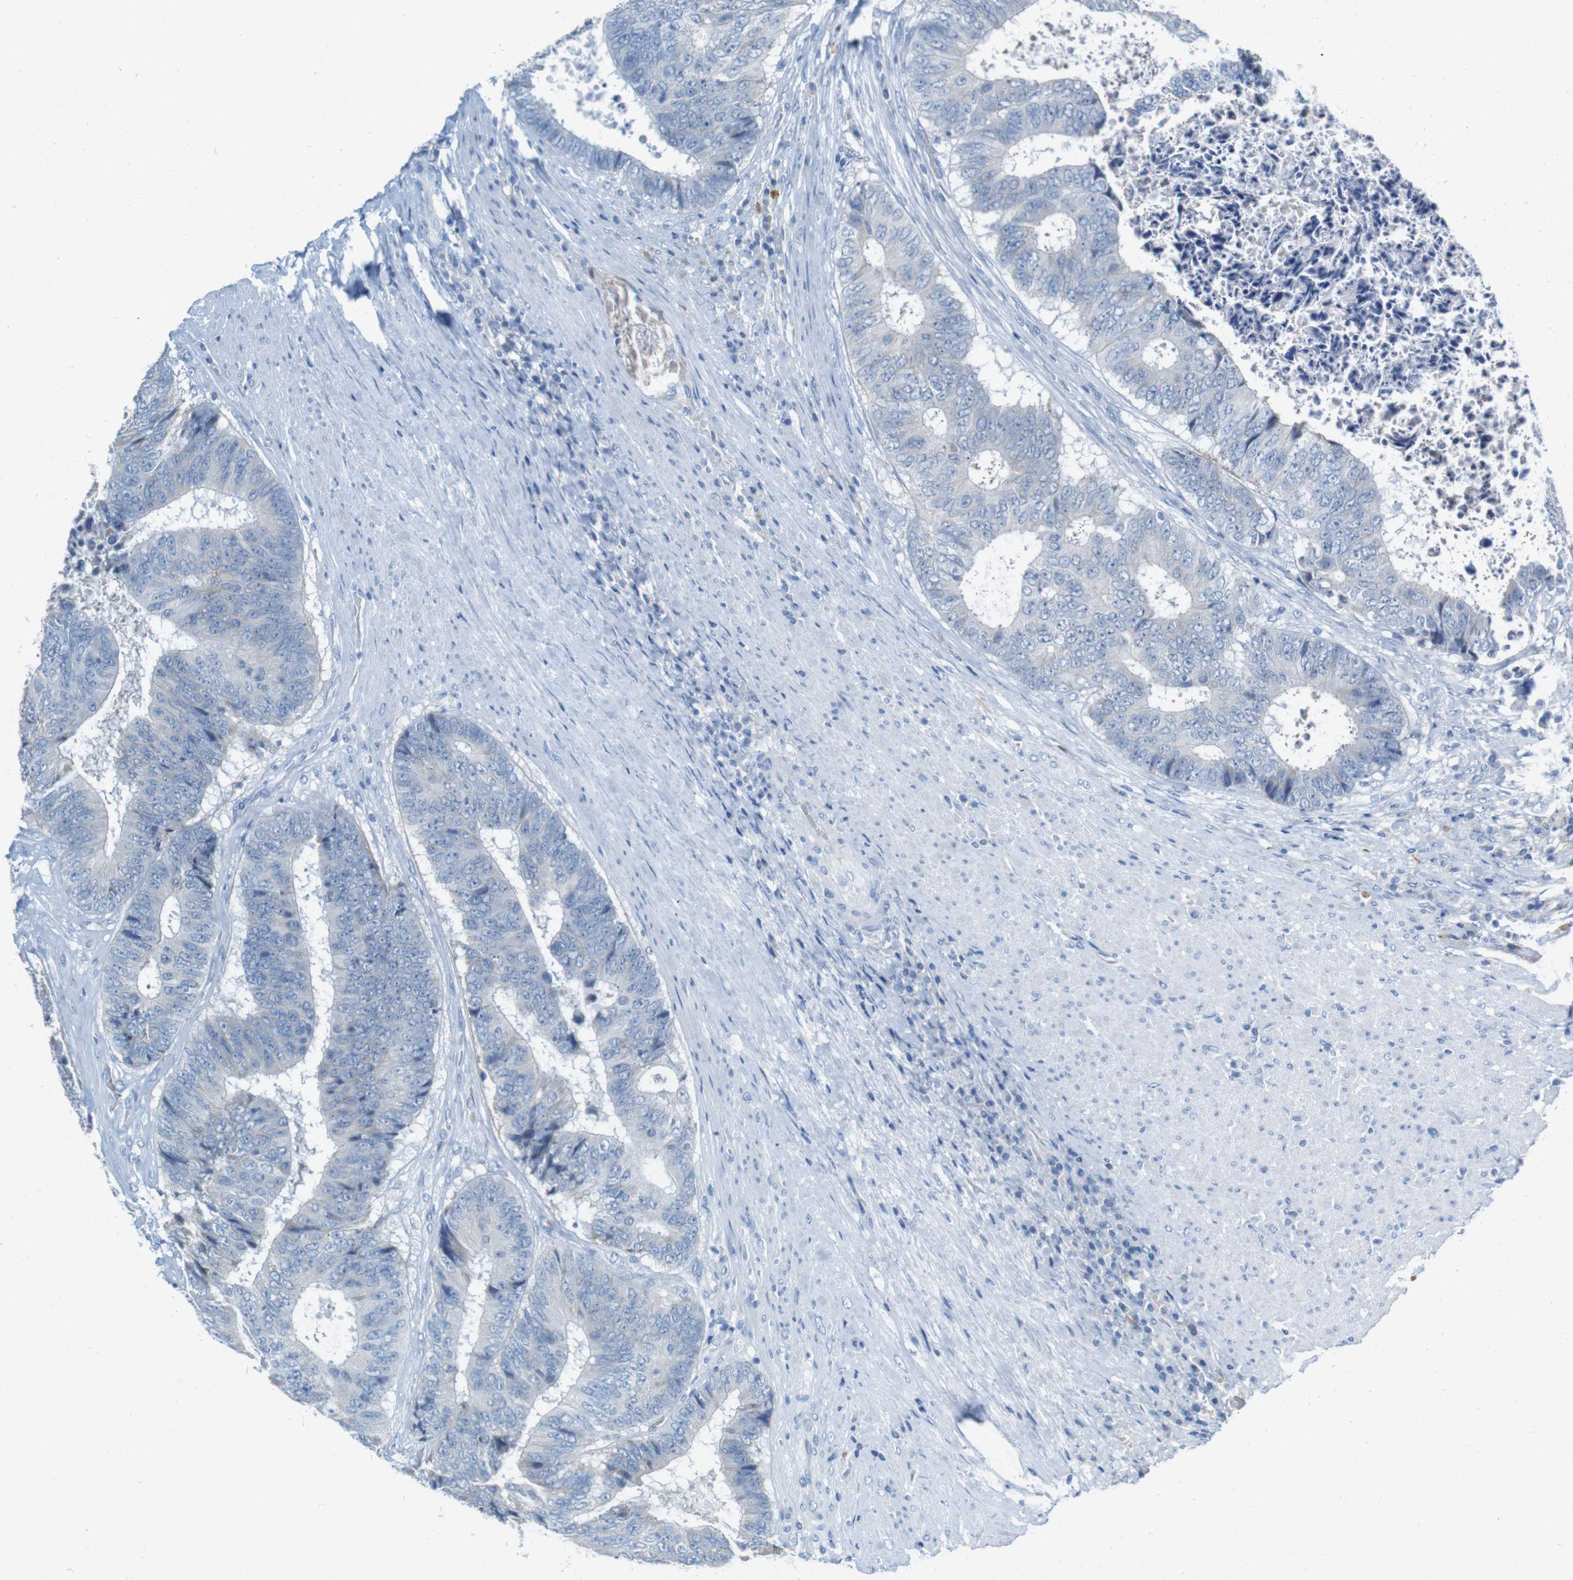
{"staining": {"intensity": "negative", "quantity": "none", "location": "none"}, "tissue": "colorectal cancer", "cell_type": "Tumor cells", "image_type": "cancer", "snomed": [{"axis": "morphology", "description": "Adenocarcinoma, NOS"}, {"axis": "topography", "description": "Rectum"}], "caption": "This image is of adenocarcinoma (colorectal) stained with immunohistochemistry to label a protein in brown with the nuclei are counter-stained blue. There is no expression in tumor cells.", "gene": "IGSF8", "patient": {"sex": "male", "age": 72}}